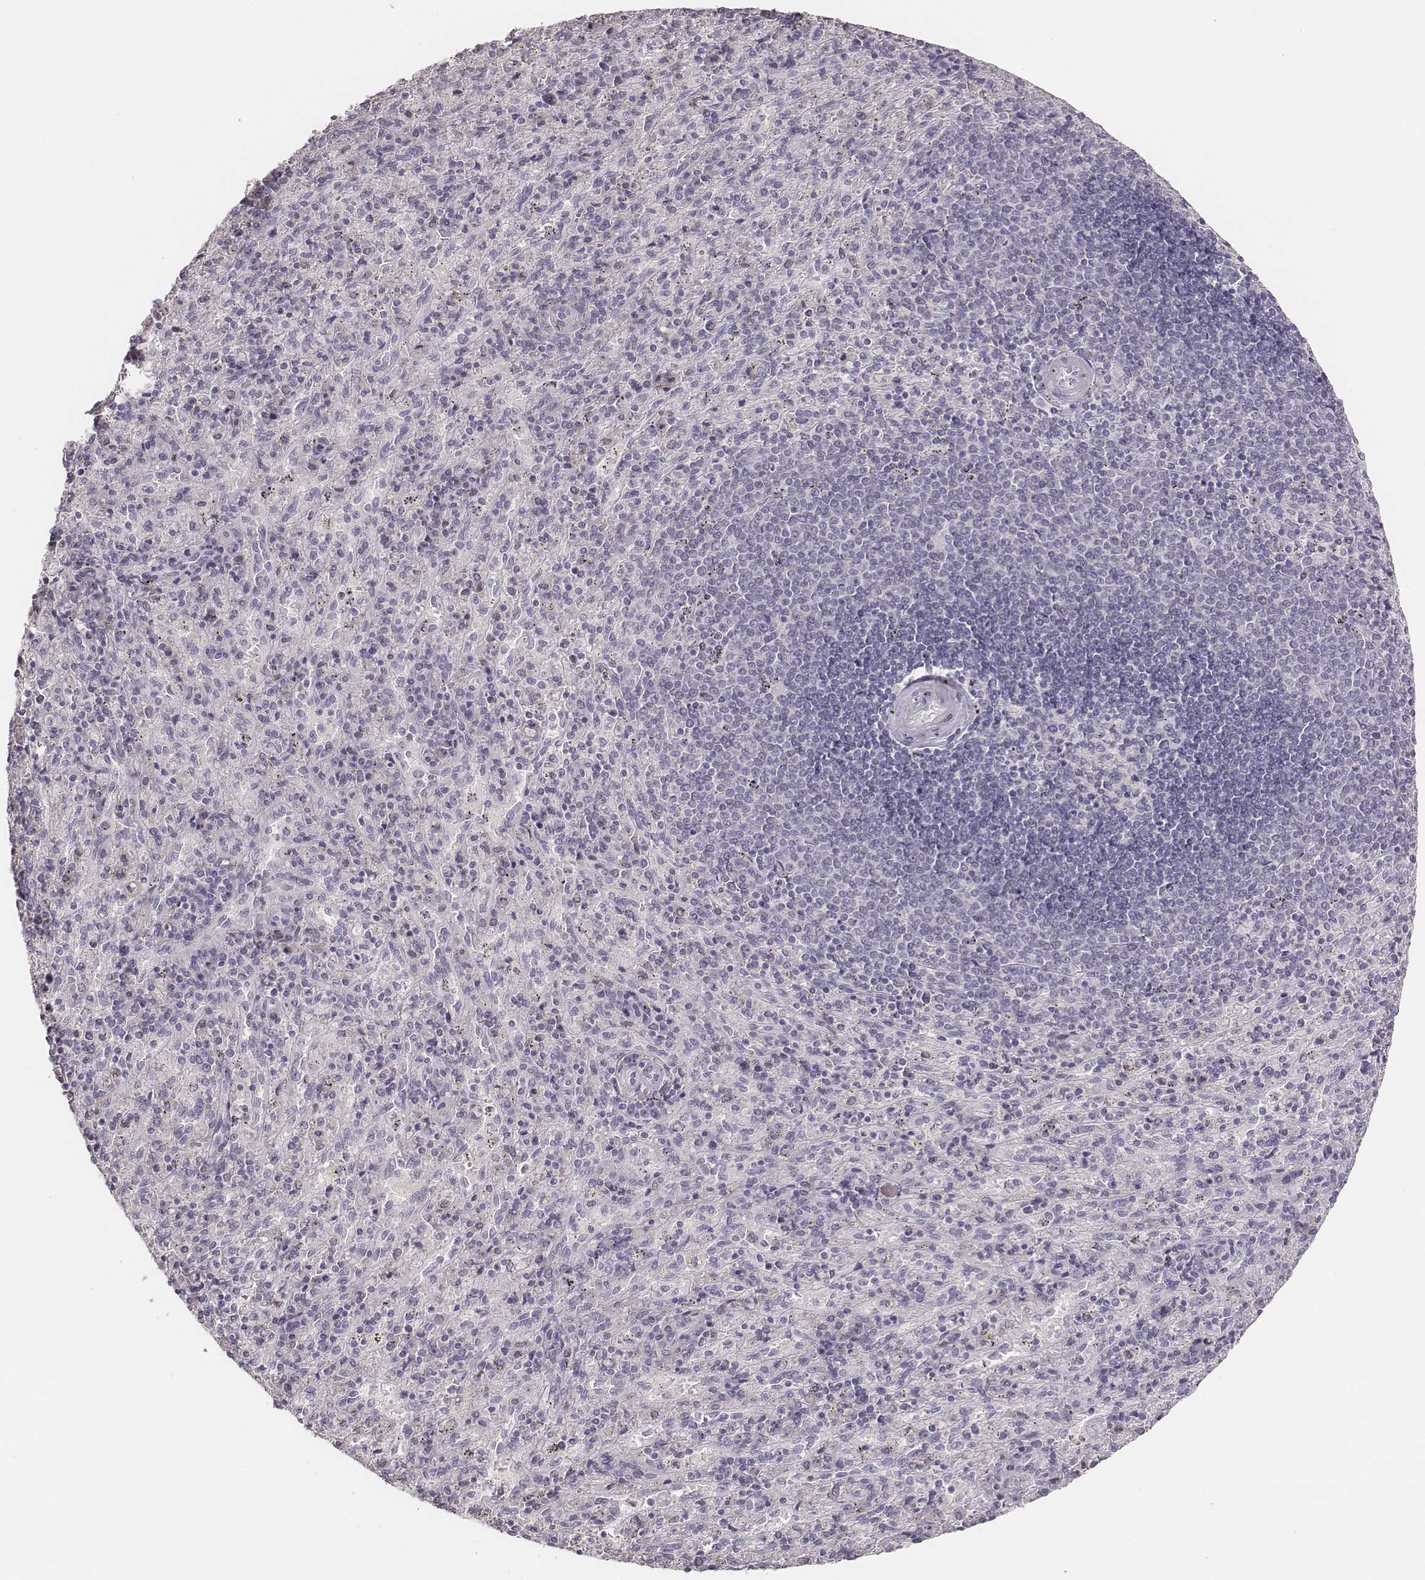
{"staining": {"intensity": "negative", "quantity": "none", "location": "none"}, "tissue": "spleen", "cell_type": "Cells in red pulp", "image_type": "normal", "snomed": [{"axis": "morphology", "description": "Normal tissue, NOS"}, {"axis": "topography", "description": "Spleen"}], "caption": "Immunohistochemistry (IHC) image of benign spleen: human spleen stained with DAB shows no significant protein expression in cells in red pulp.", "gene": "MYH6", "patient": {"sex": "male", "age": 57}}